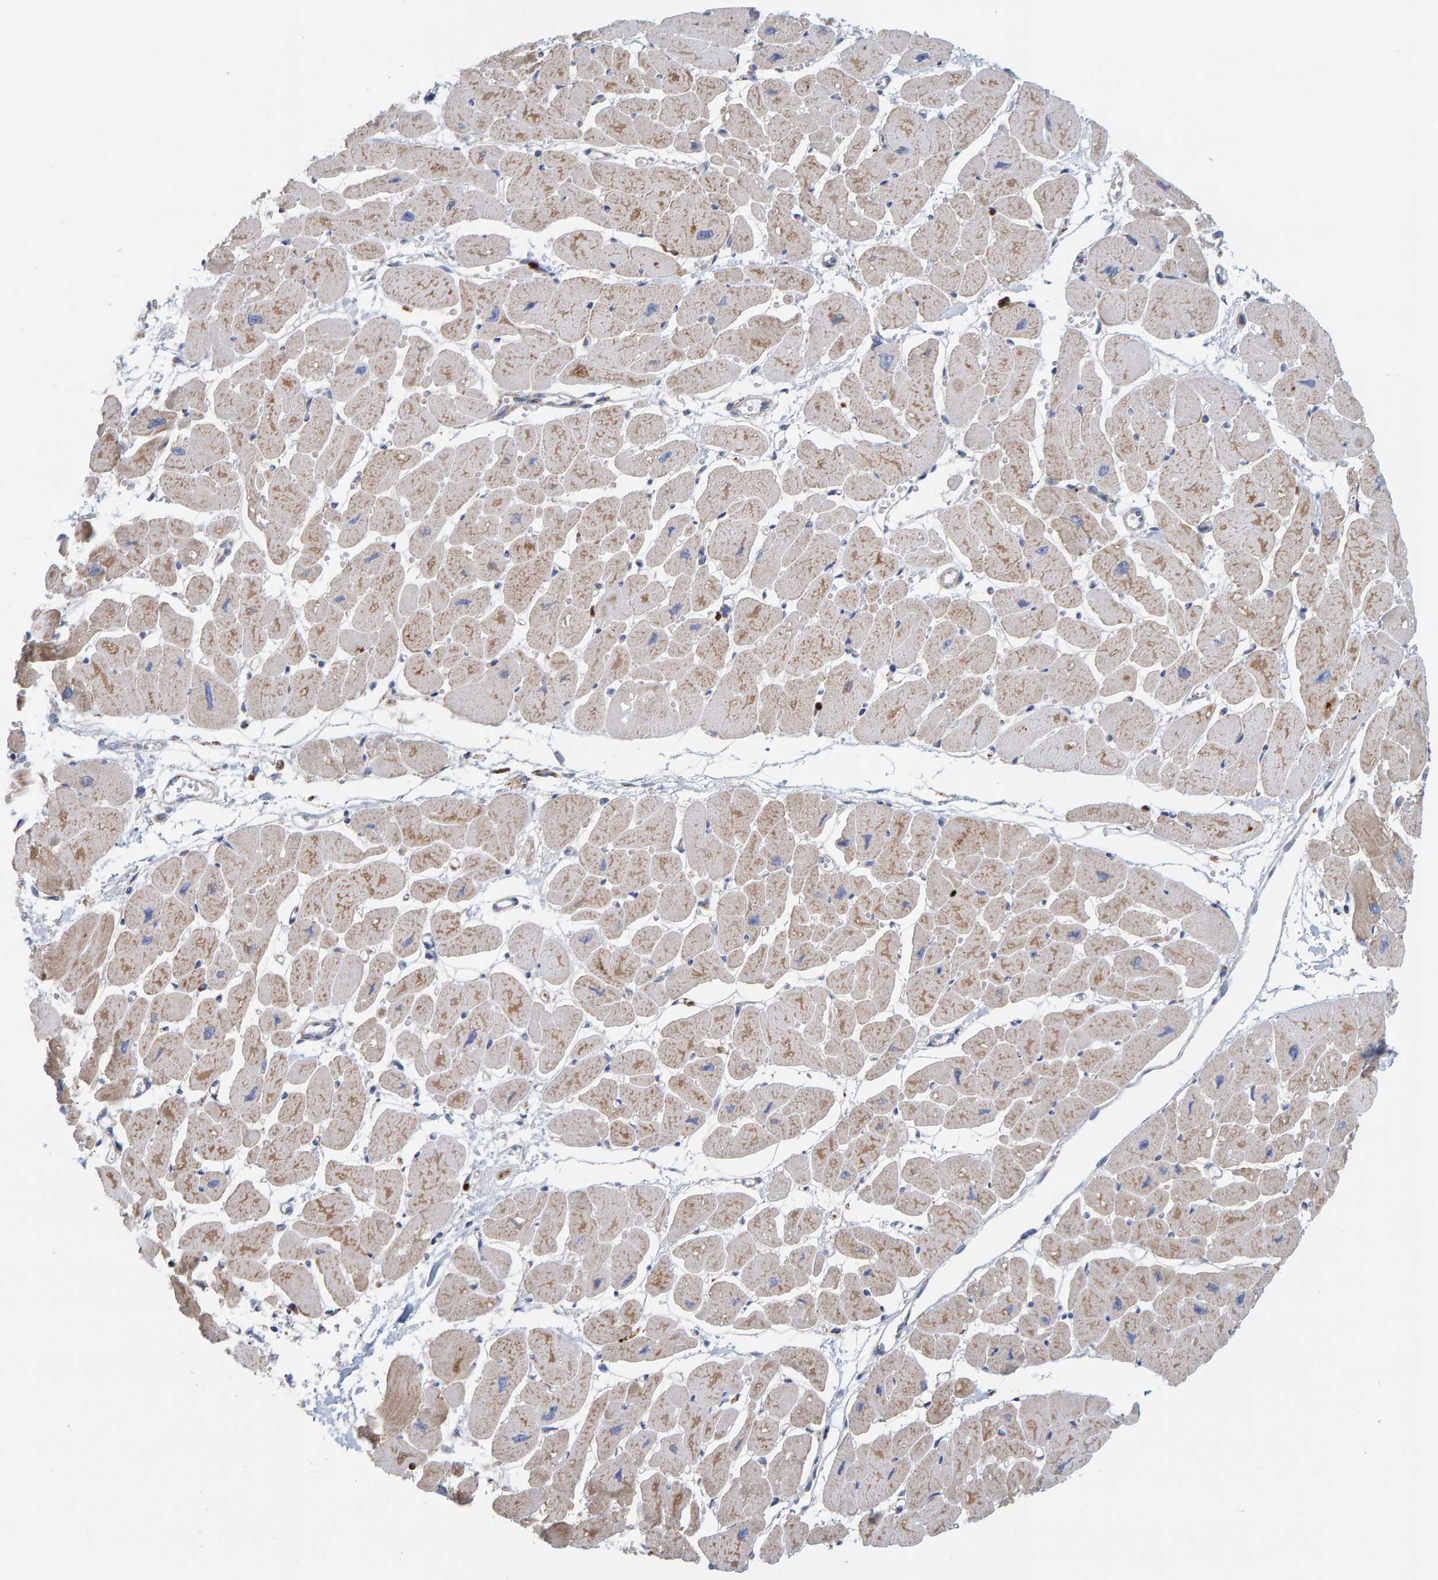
{"staining": {"intensity": "moderate", "quantity": ">75%", "location": "cytoplasmic/membranous"}, "tissue": "heart muscle", "cell_type": "Cardiomyocytes", "image_type": "normal", "snomed": [{"axis": "morphology", "description": "Normal tissue, NOS"}, {"axis": "topography", "description": "Heart"}], "caption": "High-magnification brightfield microscopy of unremarkable heart muscle stained with DAB (brown) and counterstained with hematoxylin (blue). cardiomyocytes exhibit moderate cytoplasmic/membranous expression is present in about>75% of cells.", "gene": "B9D1", "patient": {"sex": "female", "age": 54}}